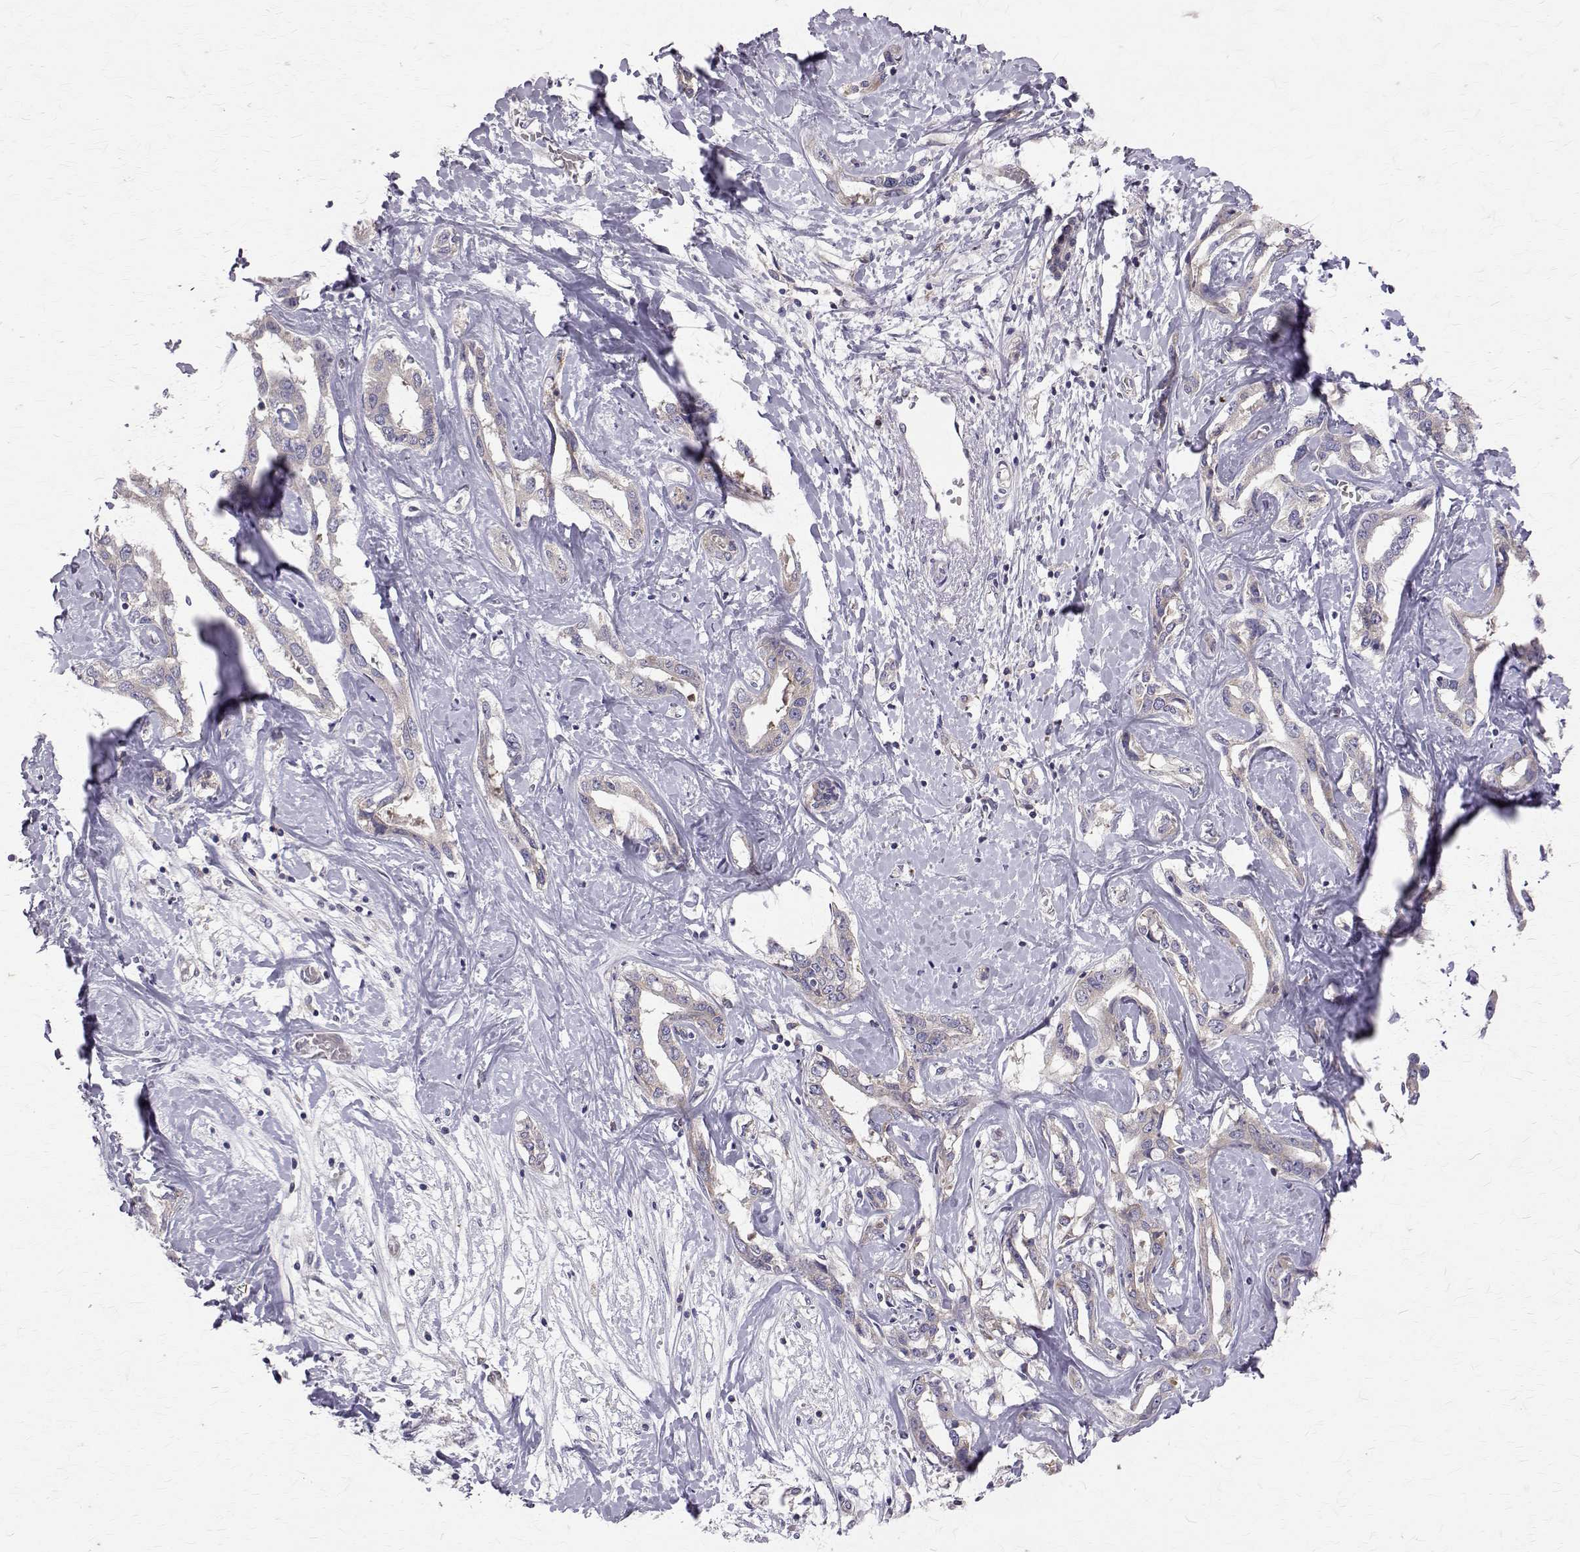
{"staining": {"intensity": "negative", "quantity": "none", "location": "none"}, "tissue": "liver cancer", "cell_type": "Tumor cells", "image_type": "cancer", "snomed": [{"axis": "morphology", "description": "Cholangiocarcinoma"}, {"axis": "topography", "description": "Liver"}], "caption": "Micrograph shows no significant protein staining in tumor cells of cholangiocarcinoma (liver). The staining is performed using DAB (3,3'-diaminobenzidine) brown chromogen with nuclei counter-stained in using hematoxylin.", "gene": "ARFGAP1", "patient": {"sex": "male", "age": 59}}